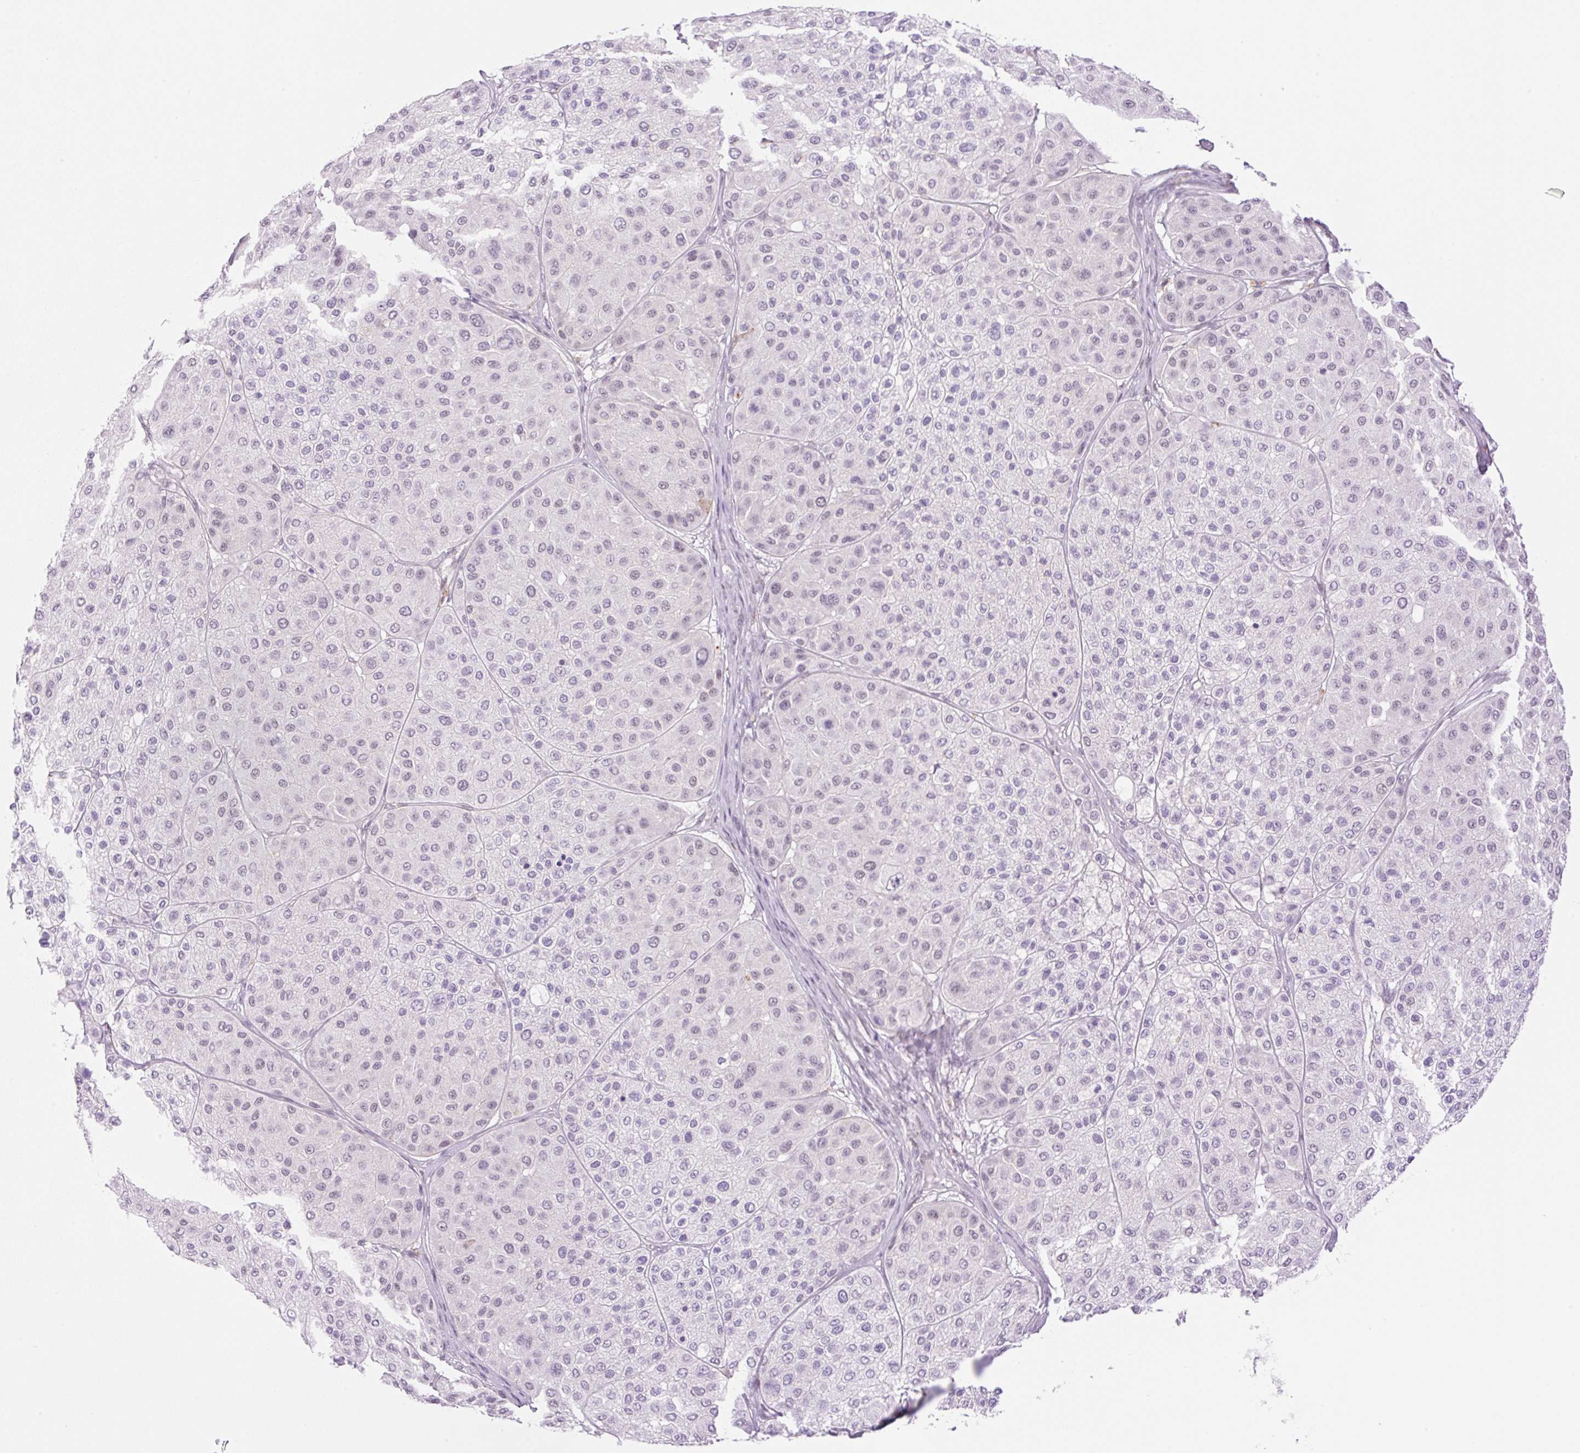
{"staining": {"intensity": "negative", "quantity": "none", "location": "none"}, "tissue": "melanoma", "cell_type": "Tumor cells", "image_type": "cancer", "snomed": [{"axis": "morphology", "description": "Malignant melanoma, Metastatic site"}, {"axis": "topography", "description": "Smooth muscle"}], "caption": "Immunohistochemistry of human malignant melanoma (metastatic site) demonstrates no expression in tumor cells.", "gene": "PALM3", "patient": {"sex": "male", "age": 41}}